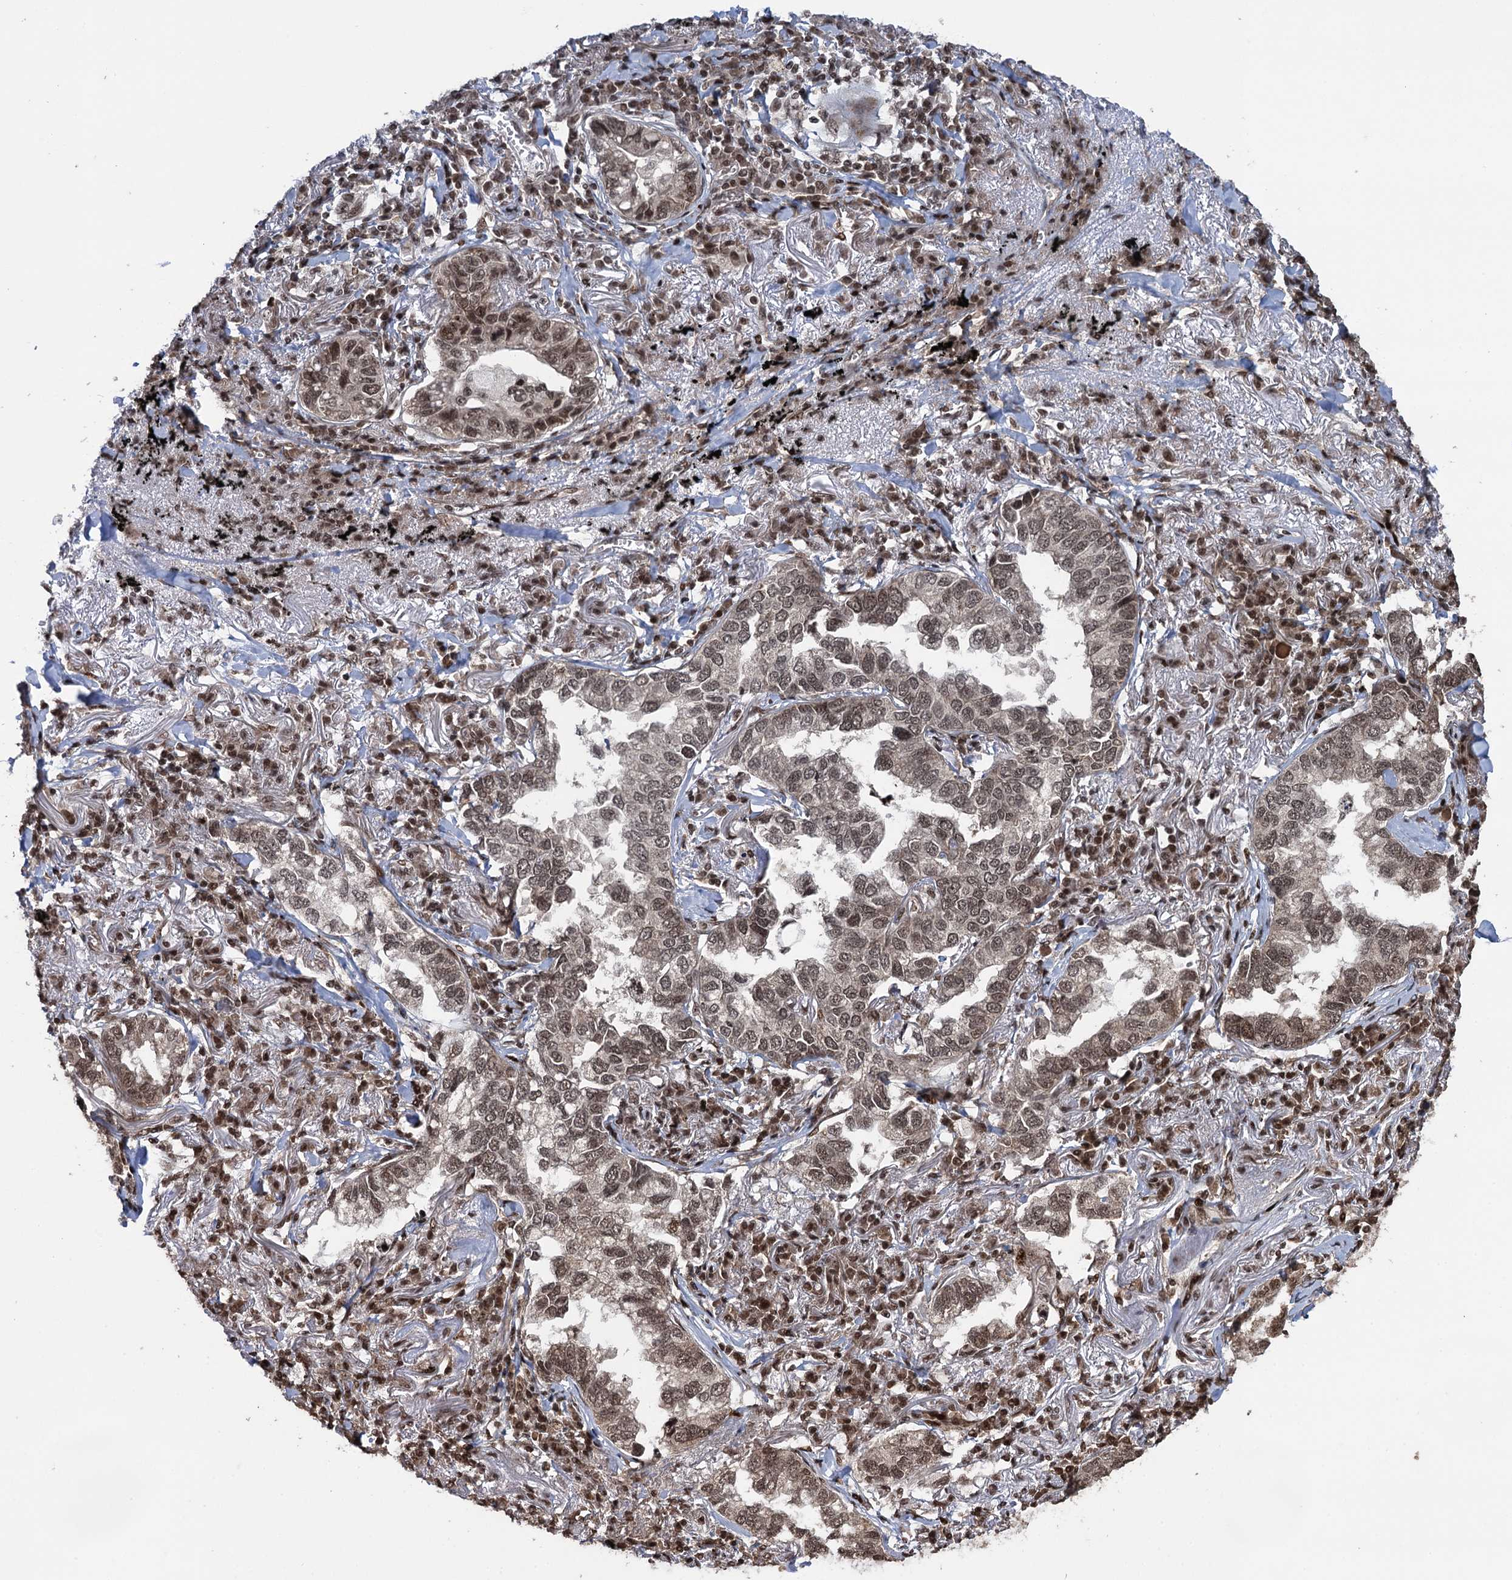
{"staining": {"intensity": "moderate", "quantity": ">75%", "location": "nuclear"}, "tissue": "lung cancer", "cell_type": "Tumor cells", "image_type": "cancer", "snomed": [{"axis": "morphology", "description": "Adenocarcinoma, NOS"}, {"axis": "topography", "description": "Lung"}], "caption": "Brown immunohistochemical staining in human adenocarcinoma (lung) exhibits moderate nuclear staining in about >75% of tumor cells. Immunohistochemistry (ihc) stains the protein in brown and the nuclei are stained blue.", "gene": "ZNF169", "patient": {"sex": "male", "age": 65}}